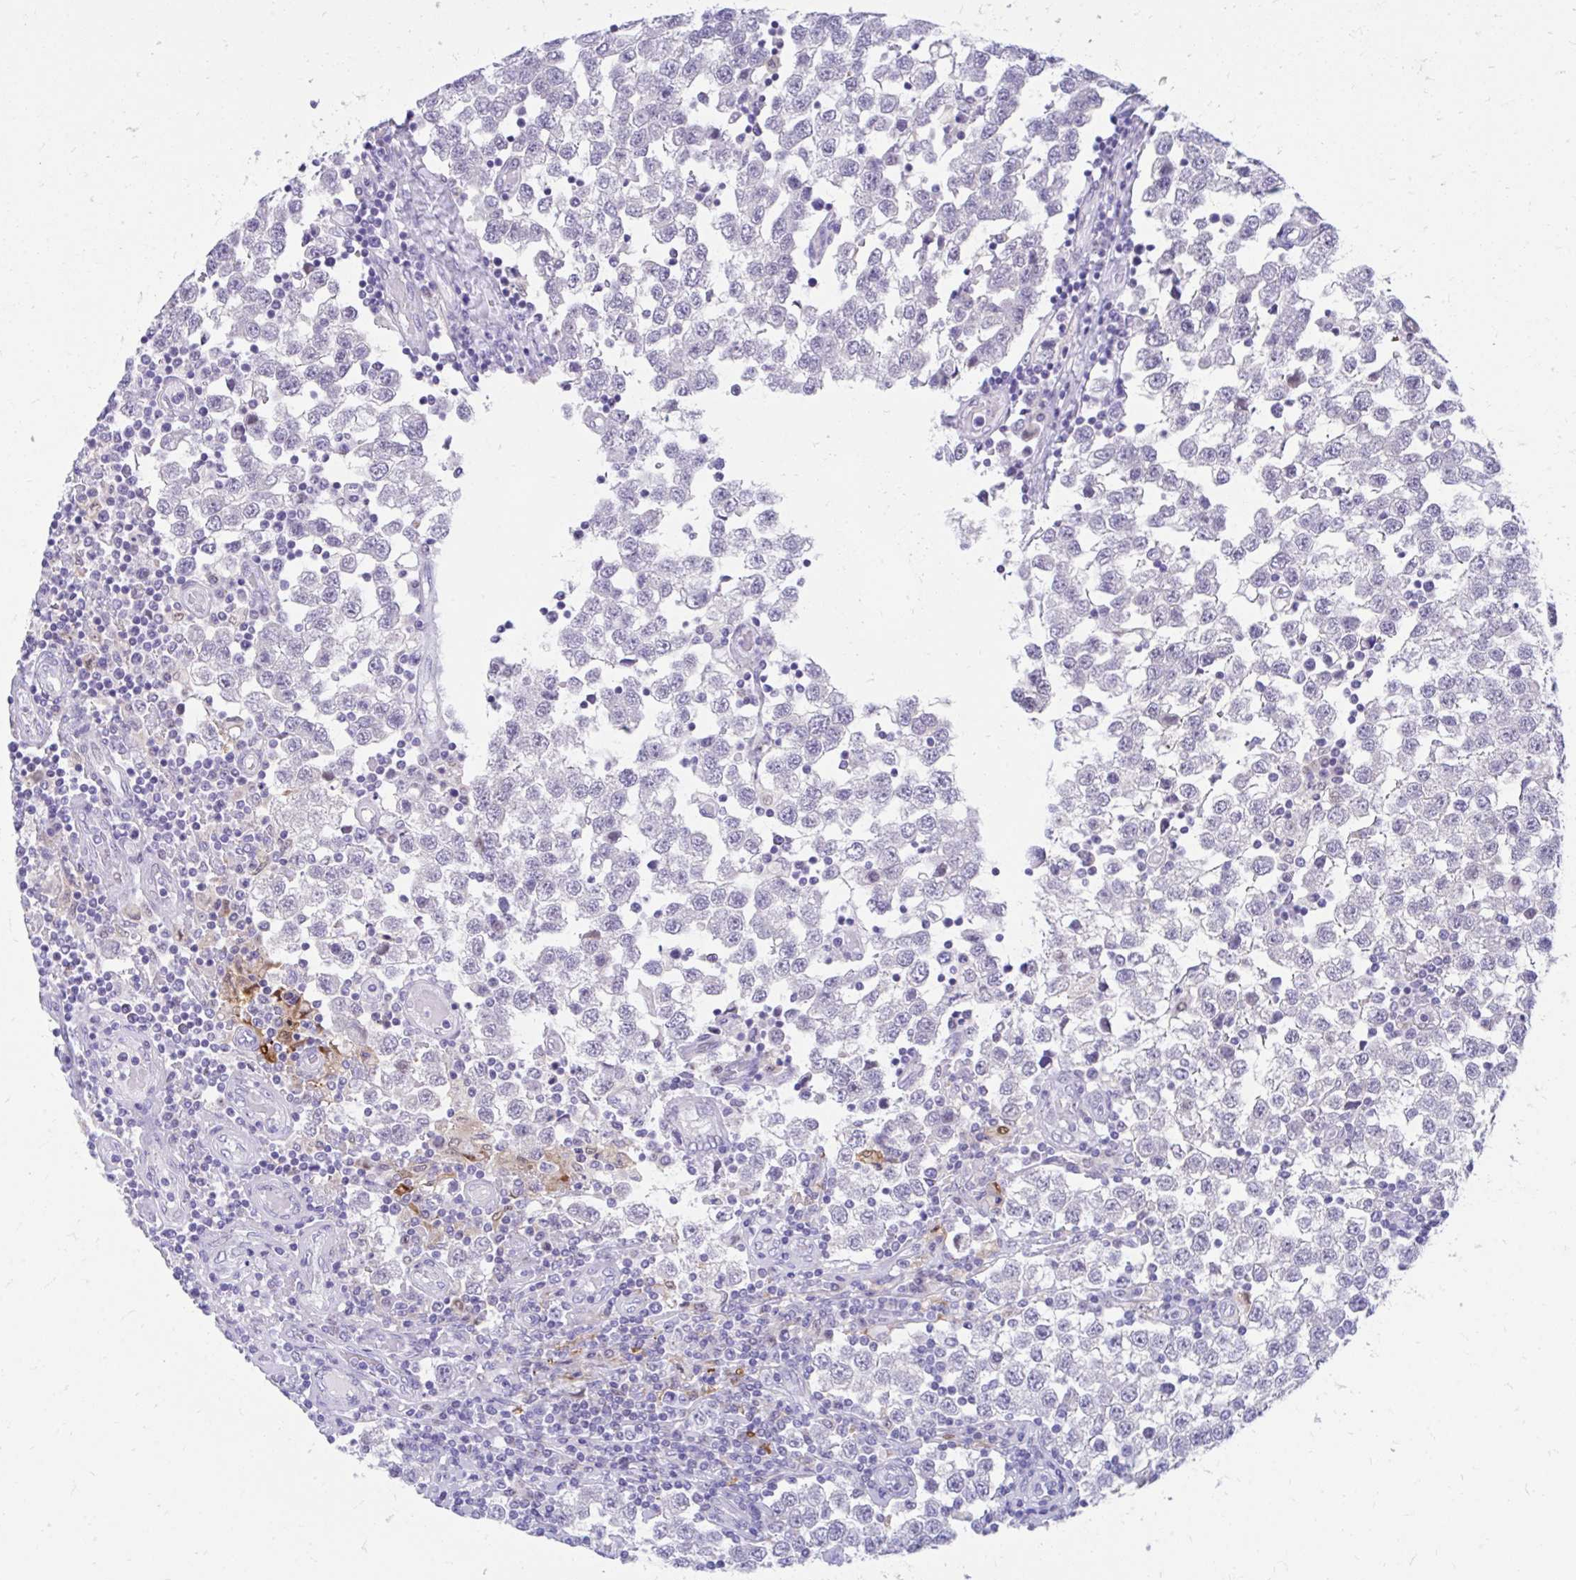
{"staining": {"intensity": "negative", "quantity": "none", "location": "none"}, "tissue": "testis cancer", "cell_type": "Tumor cells", "image_type": "cancer", "snomed": [{"axis": "morphology", "description": "Seminoma, NOS"}, {"axis": "topography", "description": "Testis"}], "caption": "High magnification brightfield microscopy of testis seminoma stained with DAB (brown) and counterstained with hematoxylin (blue): tumor cells show no significant expression.", "gene": "GLB1L2", "patient": {"sex": "male", "age": 34}}